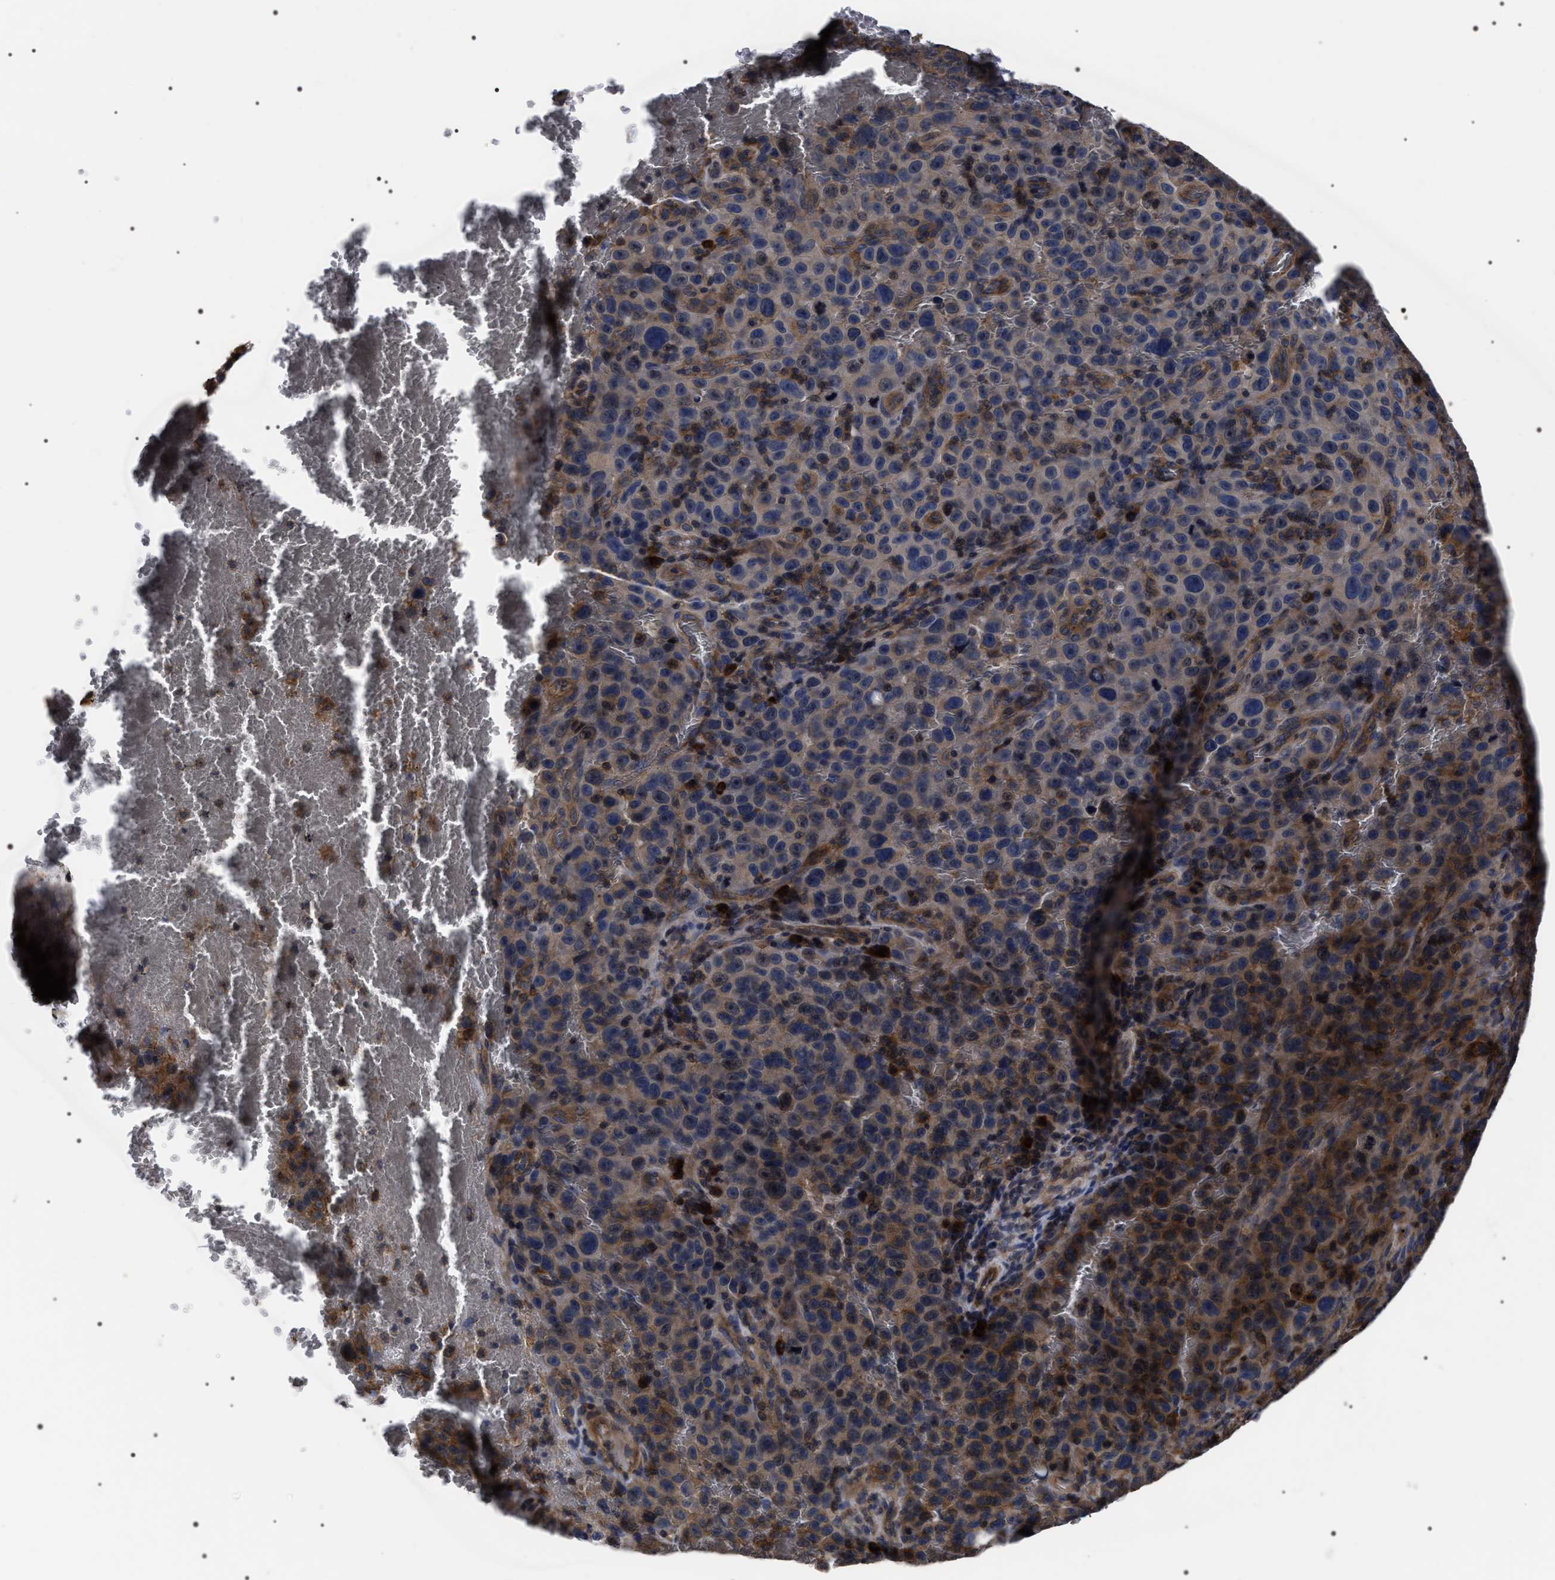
{"staining": {"intensity": "negative", "quantity": "none", "location": "none"}, "tissue": "melanoma", "cell_type": "Tumor cells", "image_type": "cancer", "snomed": [{"axis": "morphology", "description": "Malignant melanoma, NOS"}, {"axis": "topography", "description": "Skin"}], "caption": "The immunohistochemistry (IHC) histopathology image has no significant positivity in tumor cells of melanoma tissue.", "gene": "MIS18A", "patient": {"sex": "female", "age": 82}}